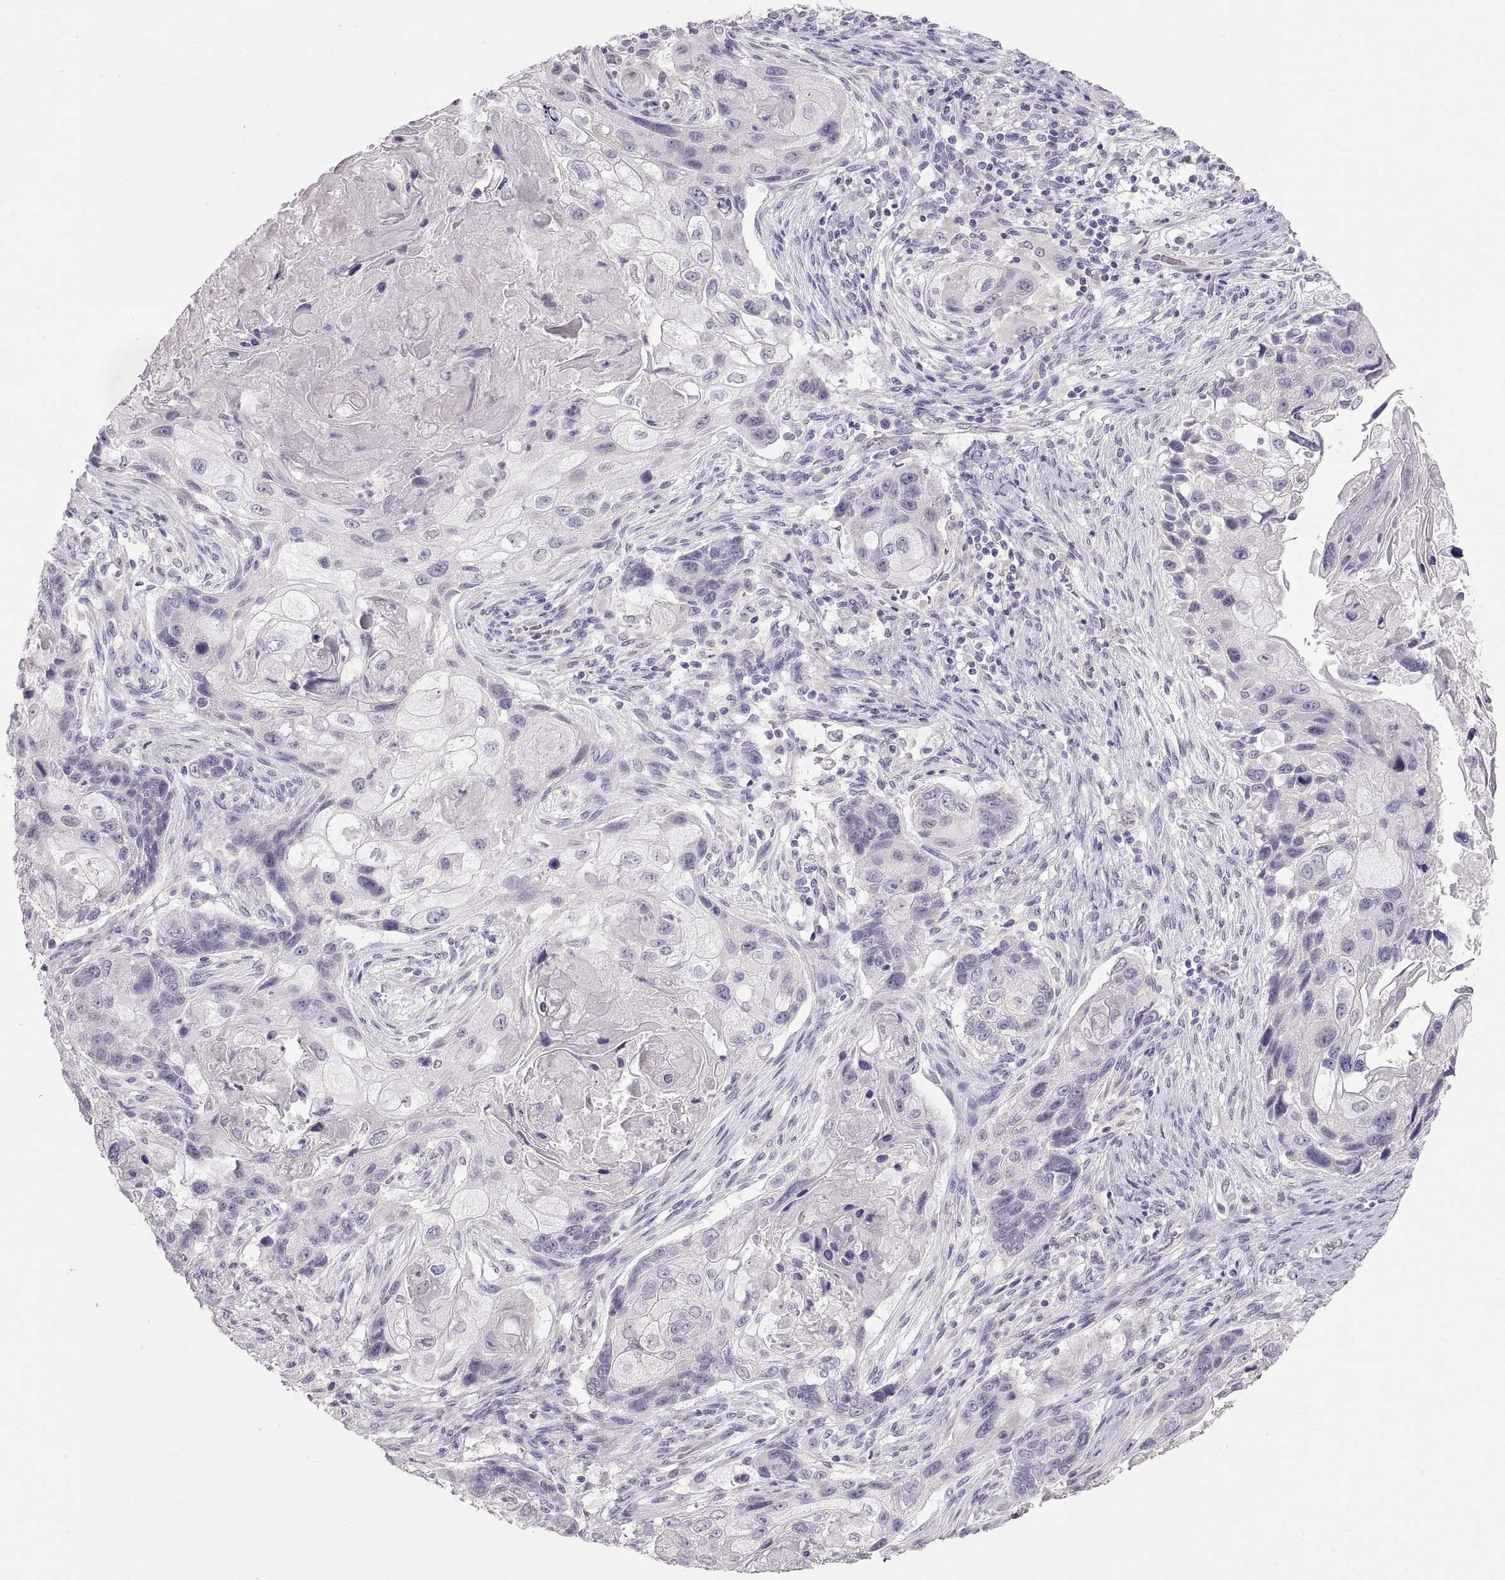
{"staining": {"intensity": "negative", "quantity": "none", "location": "none"}, "tissue": "lung cancer", "cell_type": "Tumor cells", "image_type": "cancer", "snomed": [{"axis": "morphology", "description": "Squamous cell carcinoma, NOS"}, {"axis": "topography", "description": "Lung"}], "caption": "Lung cancer was stained to show a protein in brown. There is no significant expression in tumor cells.", "gene": "WBP2NL", "patient": {"sex": "male", "age": 69}}